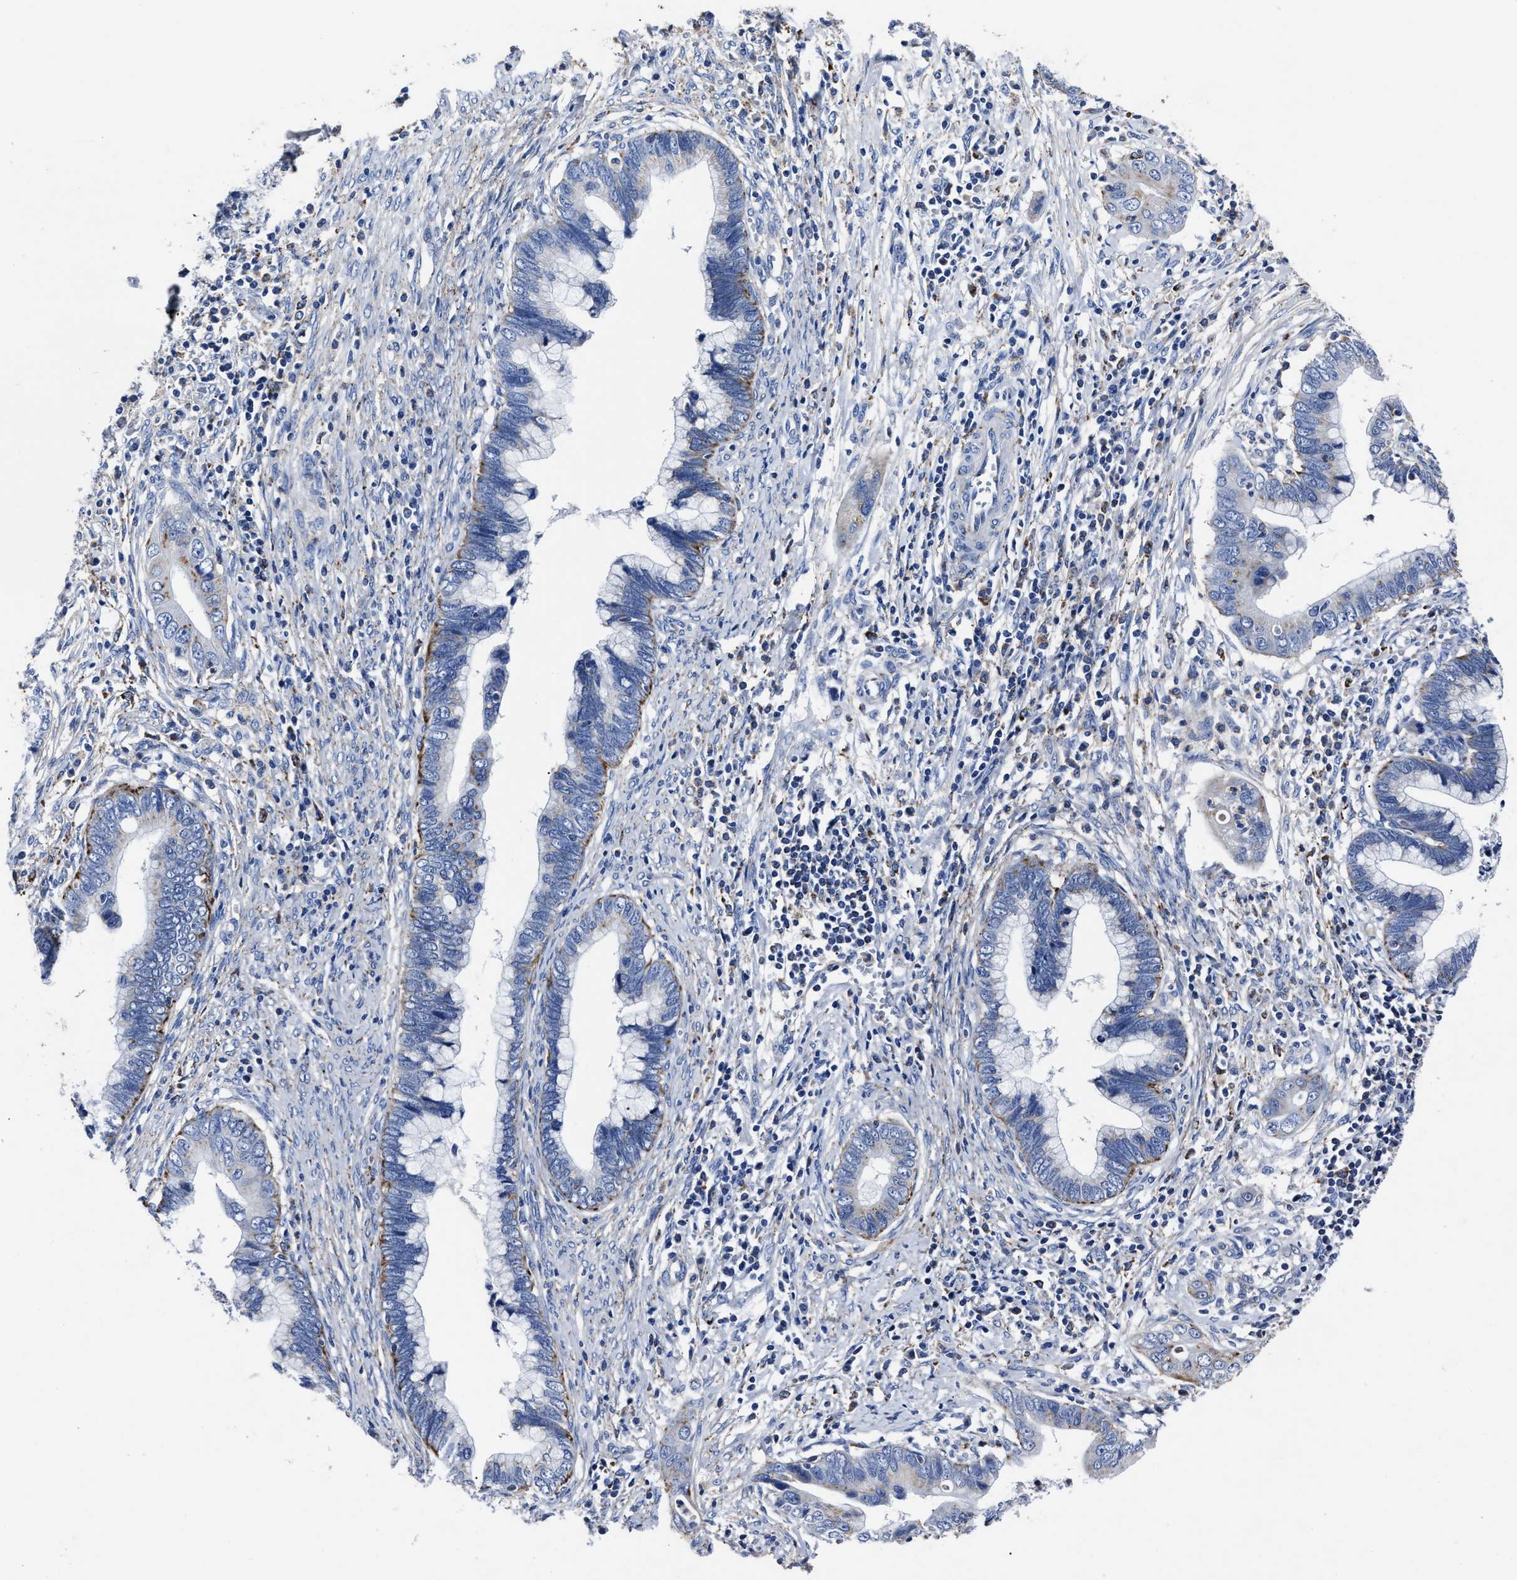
{"staining": {"intensity": "weak", "quantity": "<25%", "location": "cytoplasmic/membranous"}, "tissue": "cervical cancer", "cell_type": "Tumor cells", "image_type": "cancer", "snomed": [{"axis": "morphology", "description": "Adenocarcinoma, NOS"}, {"axis": "topography", "description": "Cervix"}], "caption": "Tumor cells are negative for brown protein staining in cervical cancer. (Immunohistochemistry (ihc), brightfield microscopy, high magnification).", "gene": "LAMTOR4", "patient": {"sex": "female", "age": 44}}